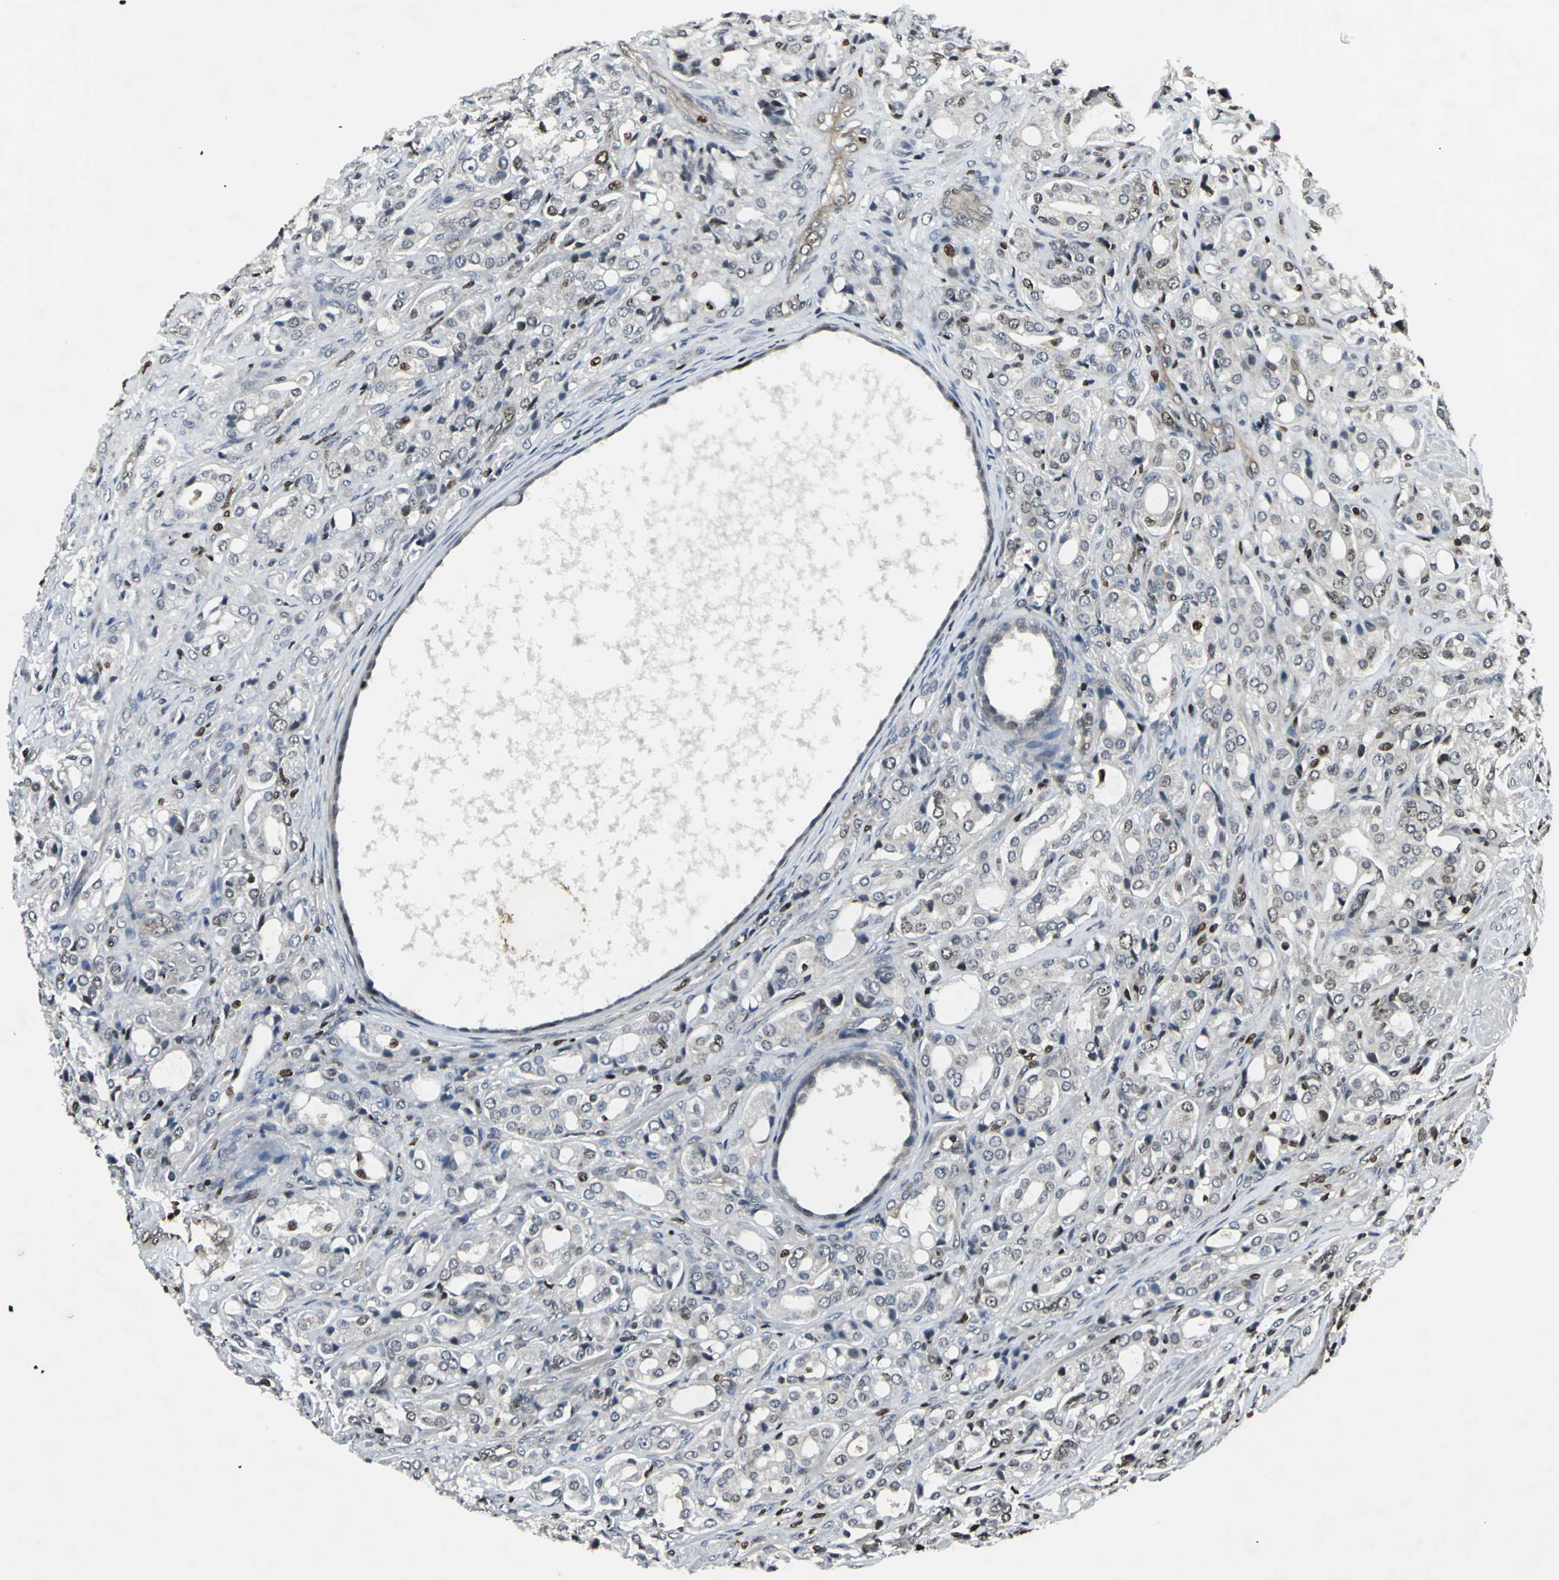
{"staining": {"intensity": "weak", "quantity": "<25%", "location": "nuclear"}, "tissue": "prostate cancer", "cell_type": "Tumor cells", "image_type": "cancer", "snomed": [{"axis": "morphology", "description": "Adenocarcinoma, High grade"}, {"axis": "topography", "description": "Prostate"}], "caption": "This photomicrograph is of prostate cancer (high-grade adenocarcinoma) stained with IHC to label a protein in brown with the nuclei are counter-stained blue. There is no staining in tumor cells. (DAB immunohistochemistry visualized using brightfield microscopy, high magnification).", "gene": "AHR", "patient": {"sex": "male", "age": 72}}